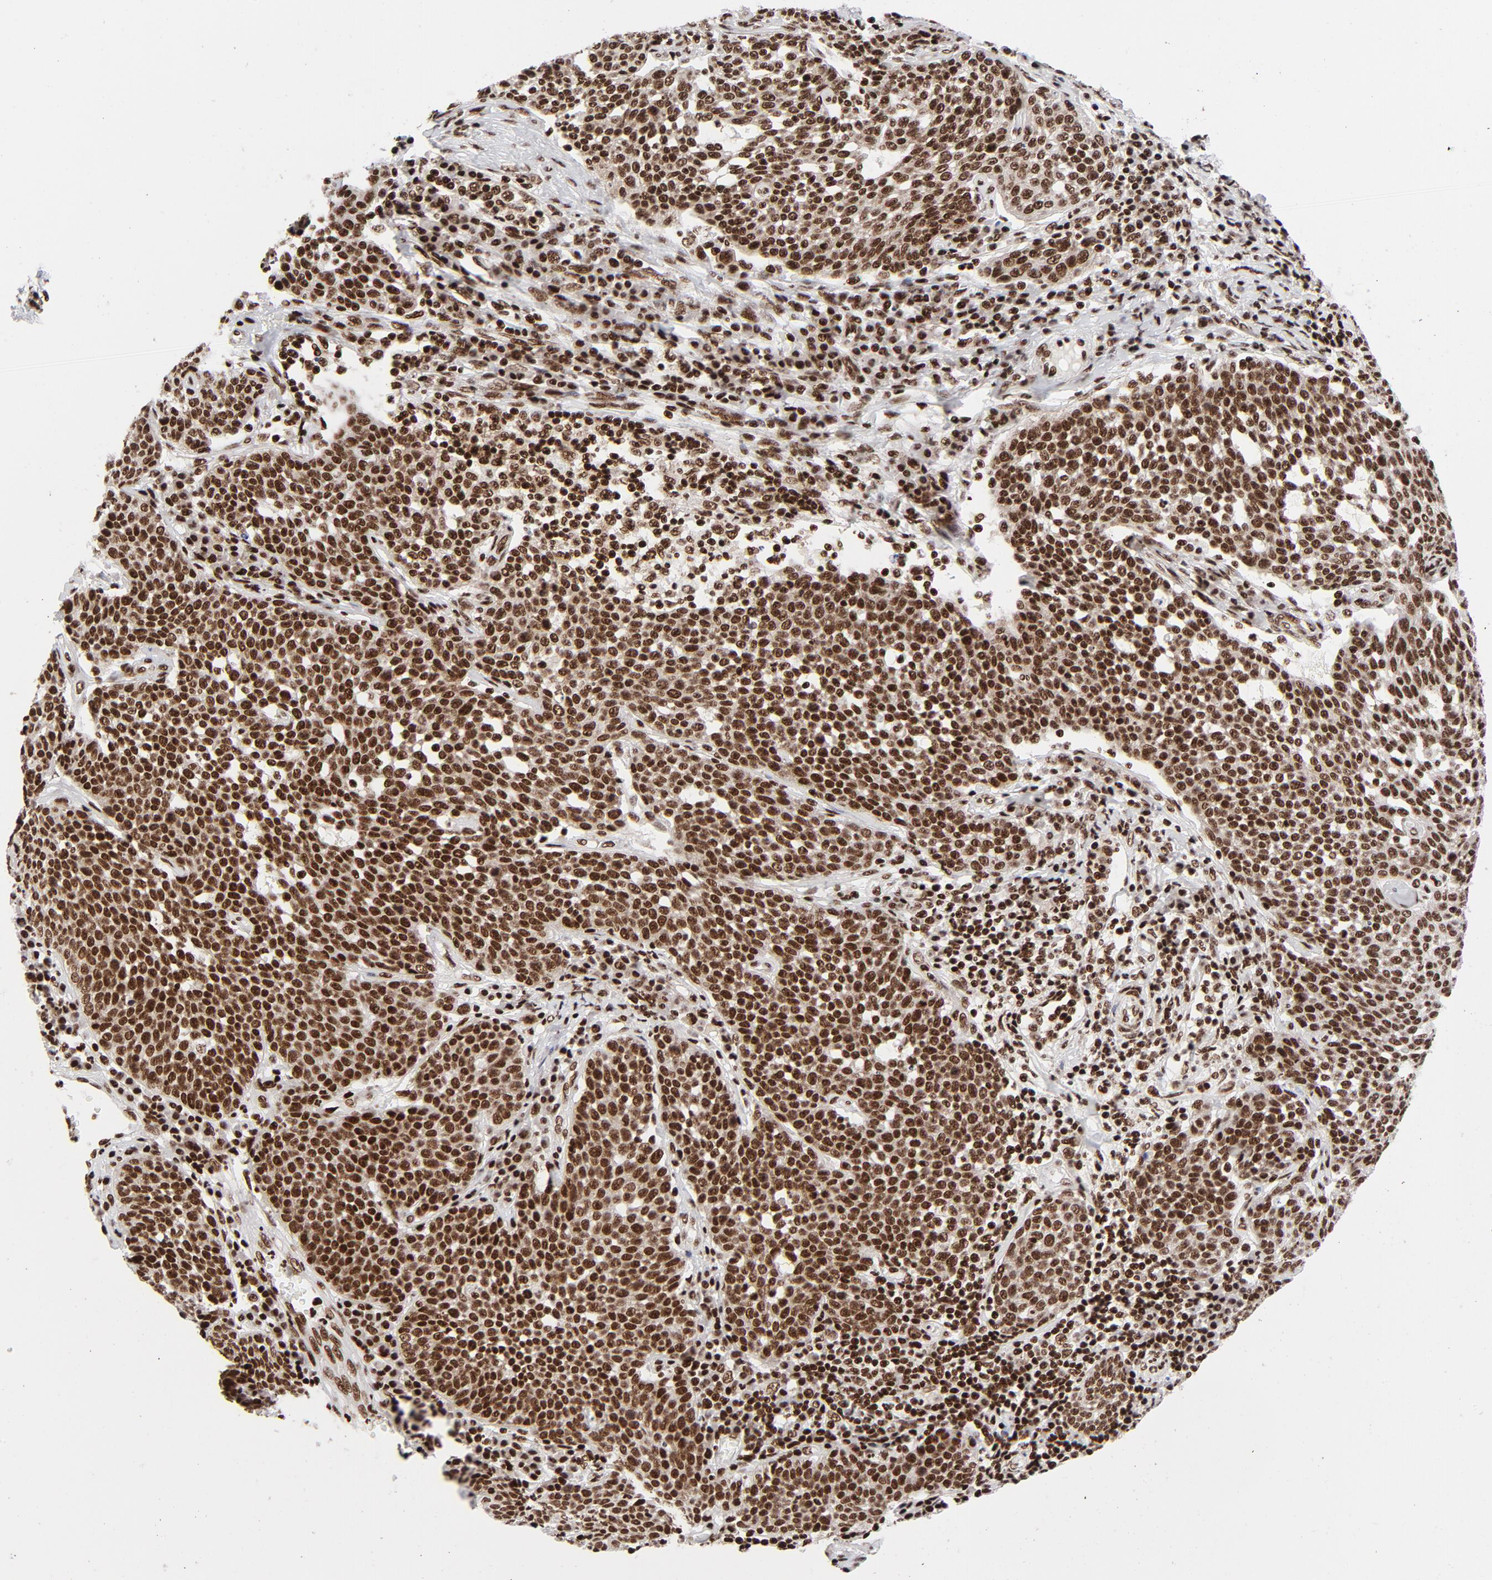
{"staining": {"intensity": "strong", "quantity": ">75%", "location": "nuclear"}, "tissue": "cervical cancer", "cell_type": "Tumor cells", "image_type": "cancer", "snomed": [{"axis": "morphology", "description": "Squamous cell carcinoma, NOS"}, {"axis": "topography", "description": "Cervix"}], "caption": "Human cervical squamous cell carcinoma stained with a protein marker shows strong staining in tumor cells.", "gene": "NFYB", "patient": {"sex": "female", "age": 34}}